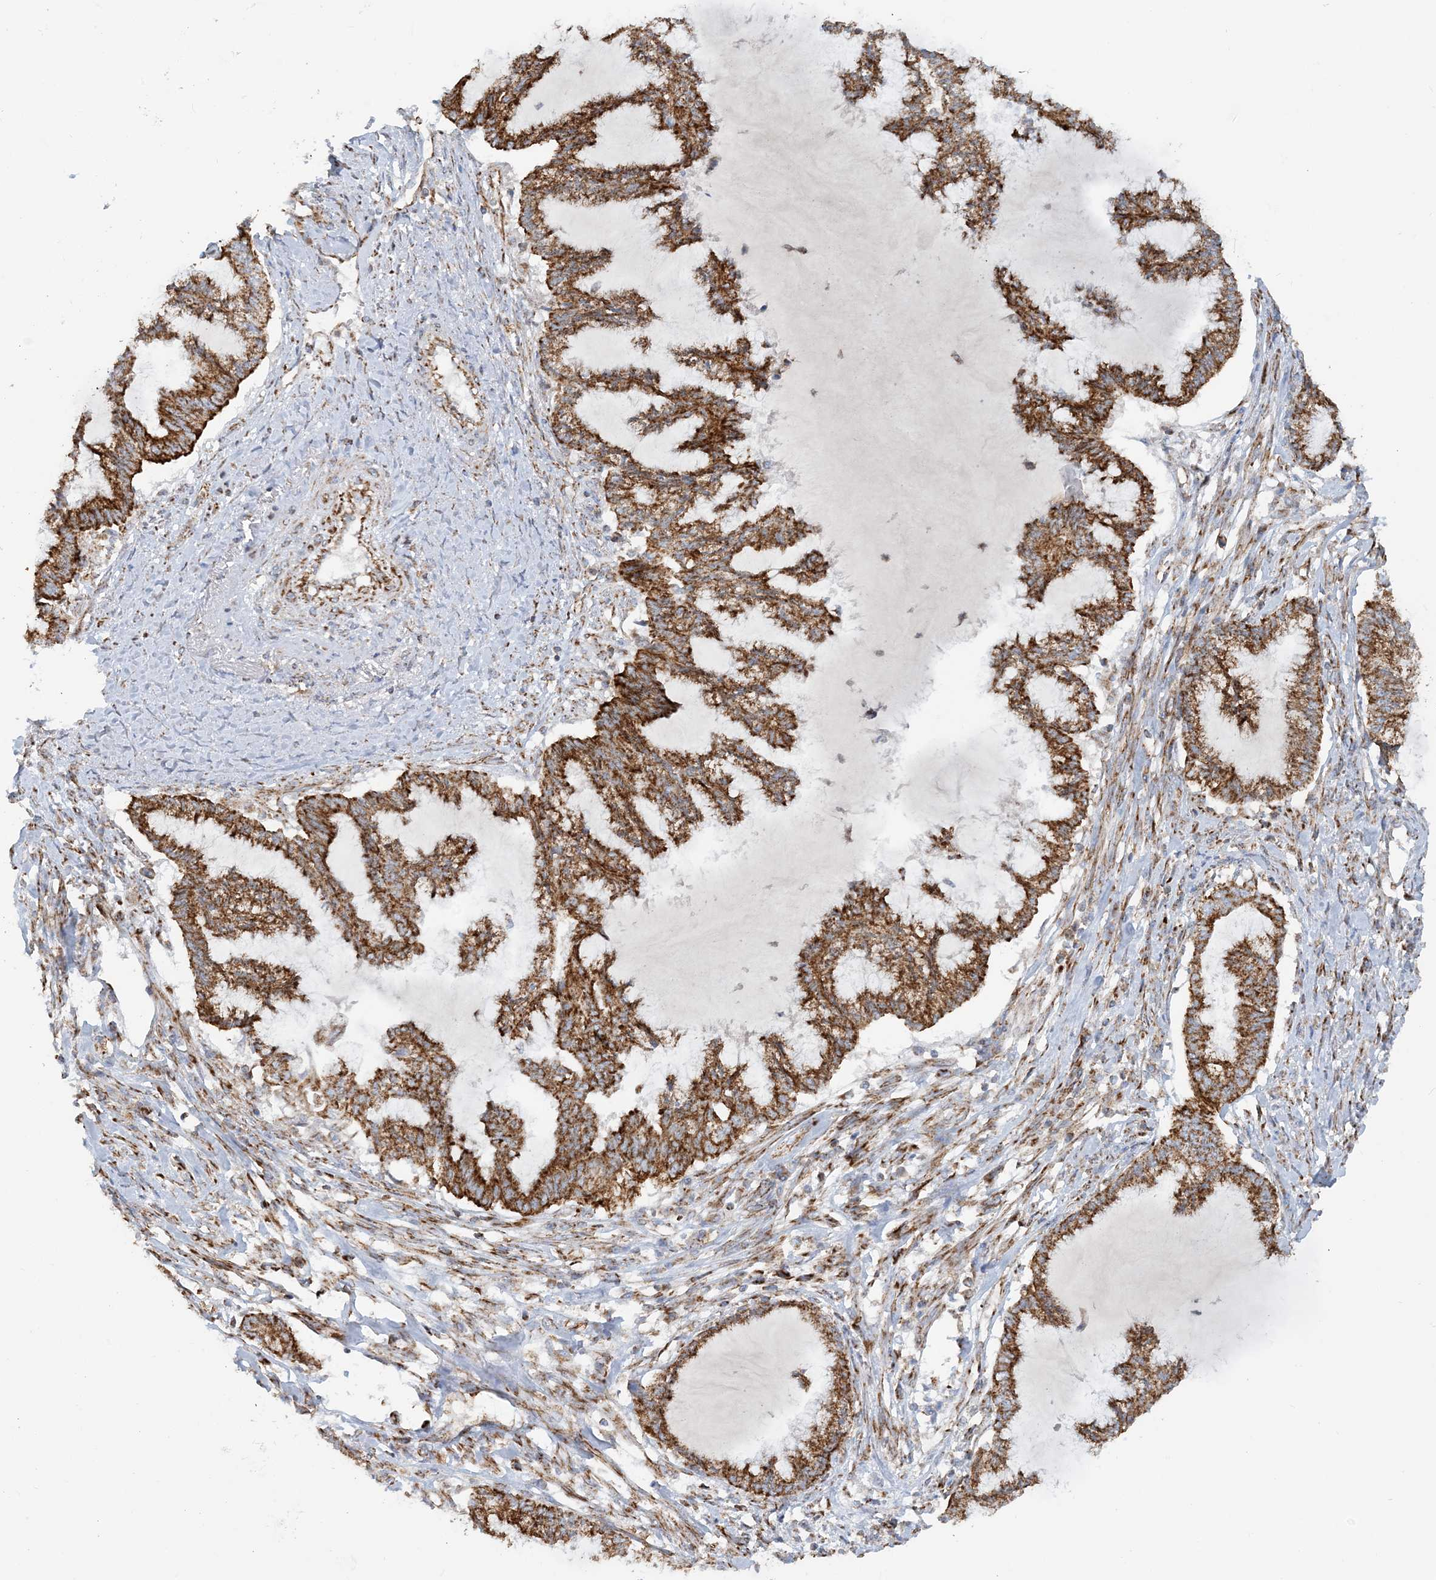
{"staining": {"intensity": "strong", "quantity": ">75%", "location": "cytoplasmic/membranous"}, "tissue": "endometrial cancer", "cell_type": "Tumor cells", "image_type": "cancer", "snomed": [{"axis": "morphology", "description": "Adenocarcinoma, NOS"}, {"axis": "topography", "description": "Endometrium"}], "caption": "Human endometrial adenocarcinoma stained with a brown dye reveals strong cytoplasmic/membranous positive staining in about >75% of tumor cells.", "gene": "COA3", "patient": {"sex": "female", "age": 86}}